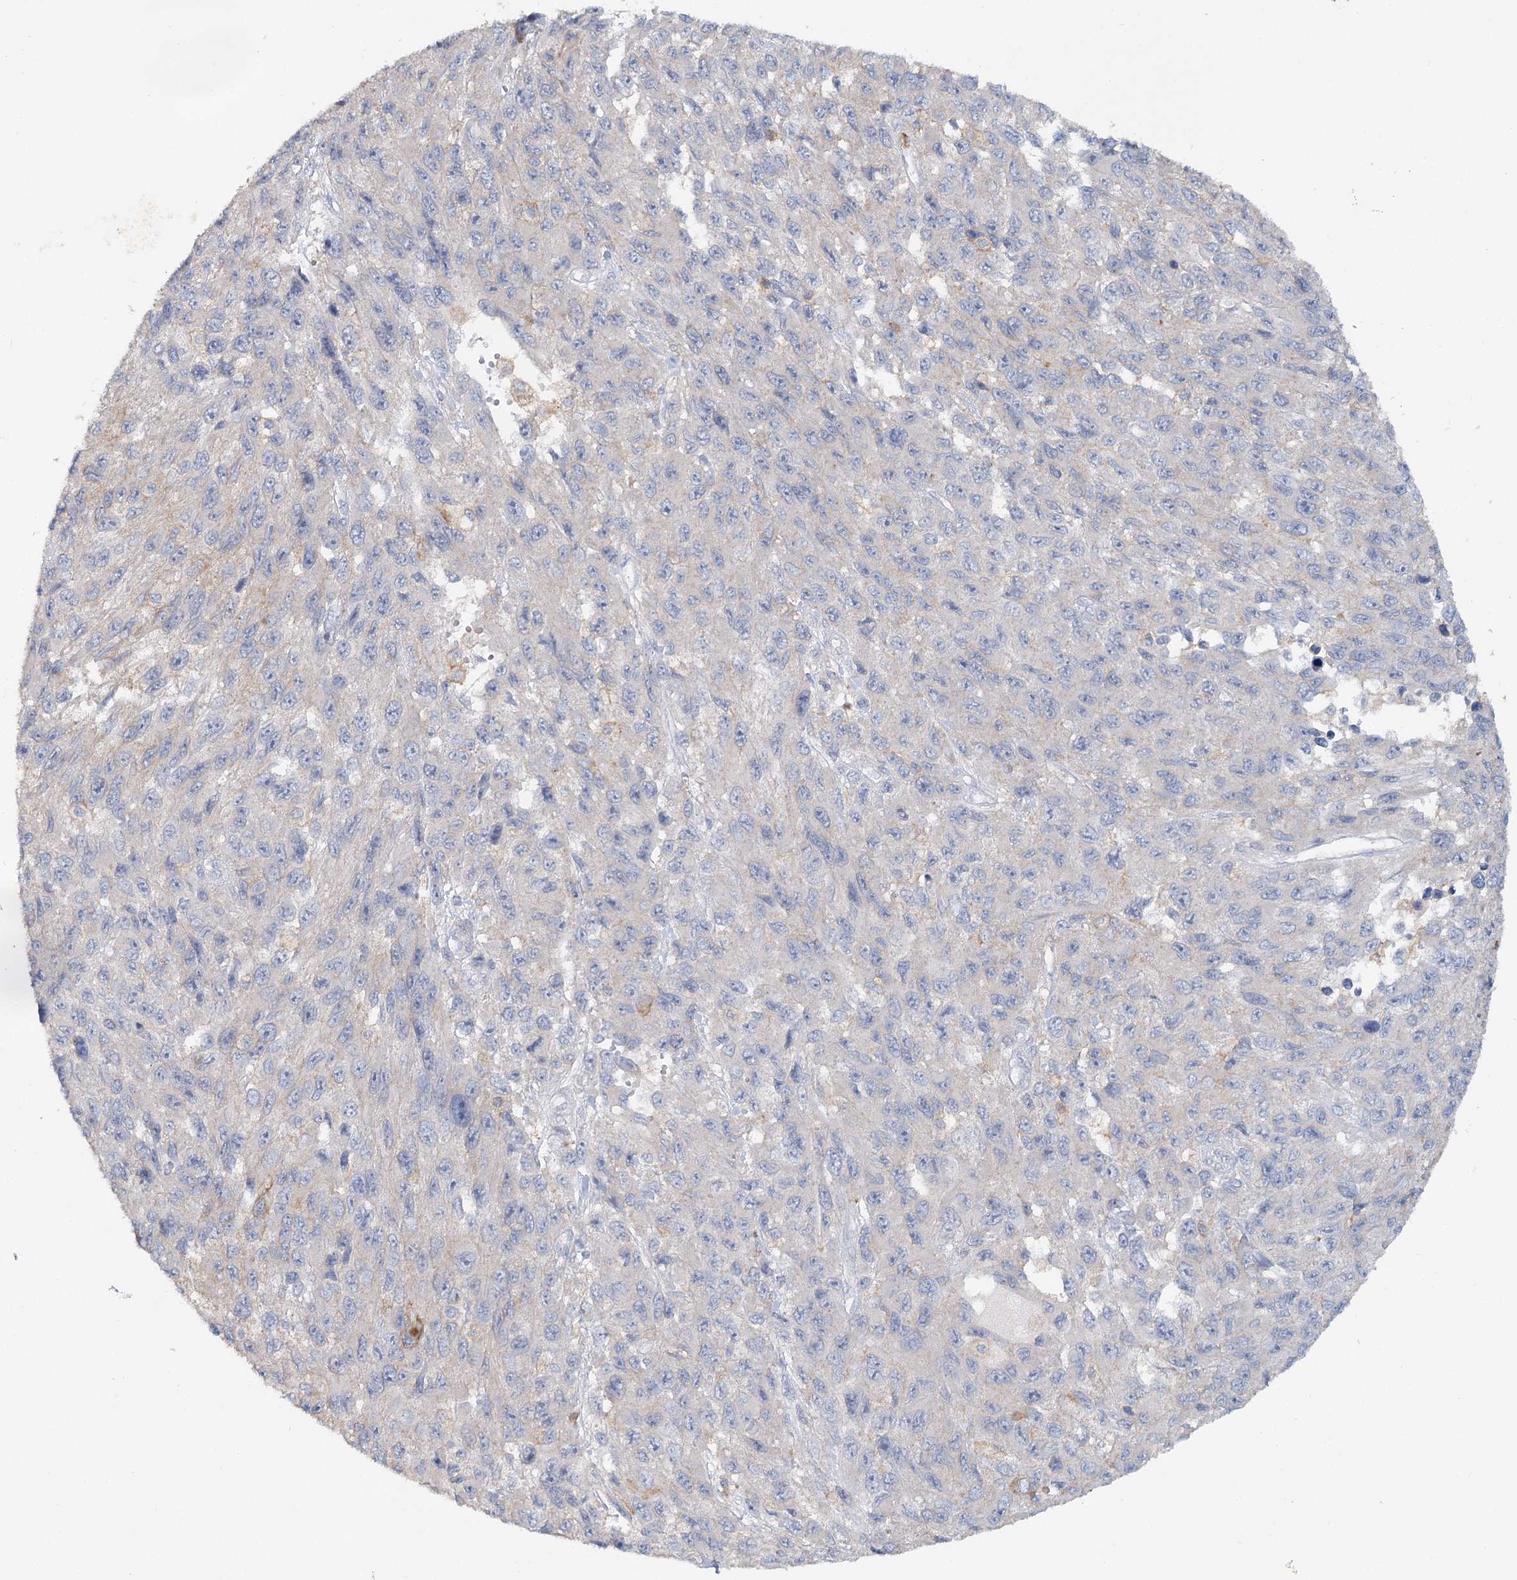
{"staining": {"intensity": "negative", "quantity": "none", "location": "none"}, "tissue": "melanoma", "cell_type": "Tumor cells", "image_type": "cancer", "snomed": [{"axis": "morphology", "description": "Normal tissue, NOS"}, {"axis": "morphology", "description": "Malignant melanoma, NOS"}, {"axis": "topography", "description": "Skin"}], "caption": "There is no significant expression in tumor cells of malignant melanoma.", "gene": "ALDH3B1", "patient": {"sex": "female", "age": 96}}